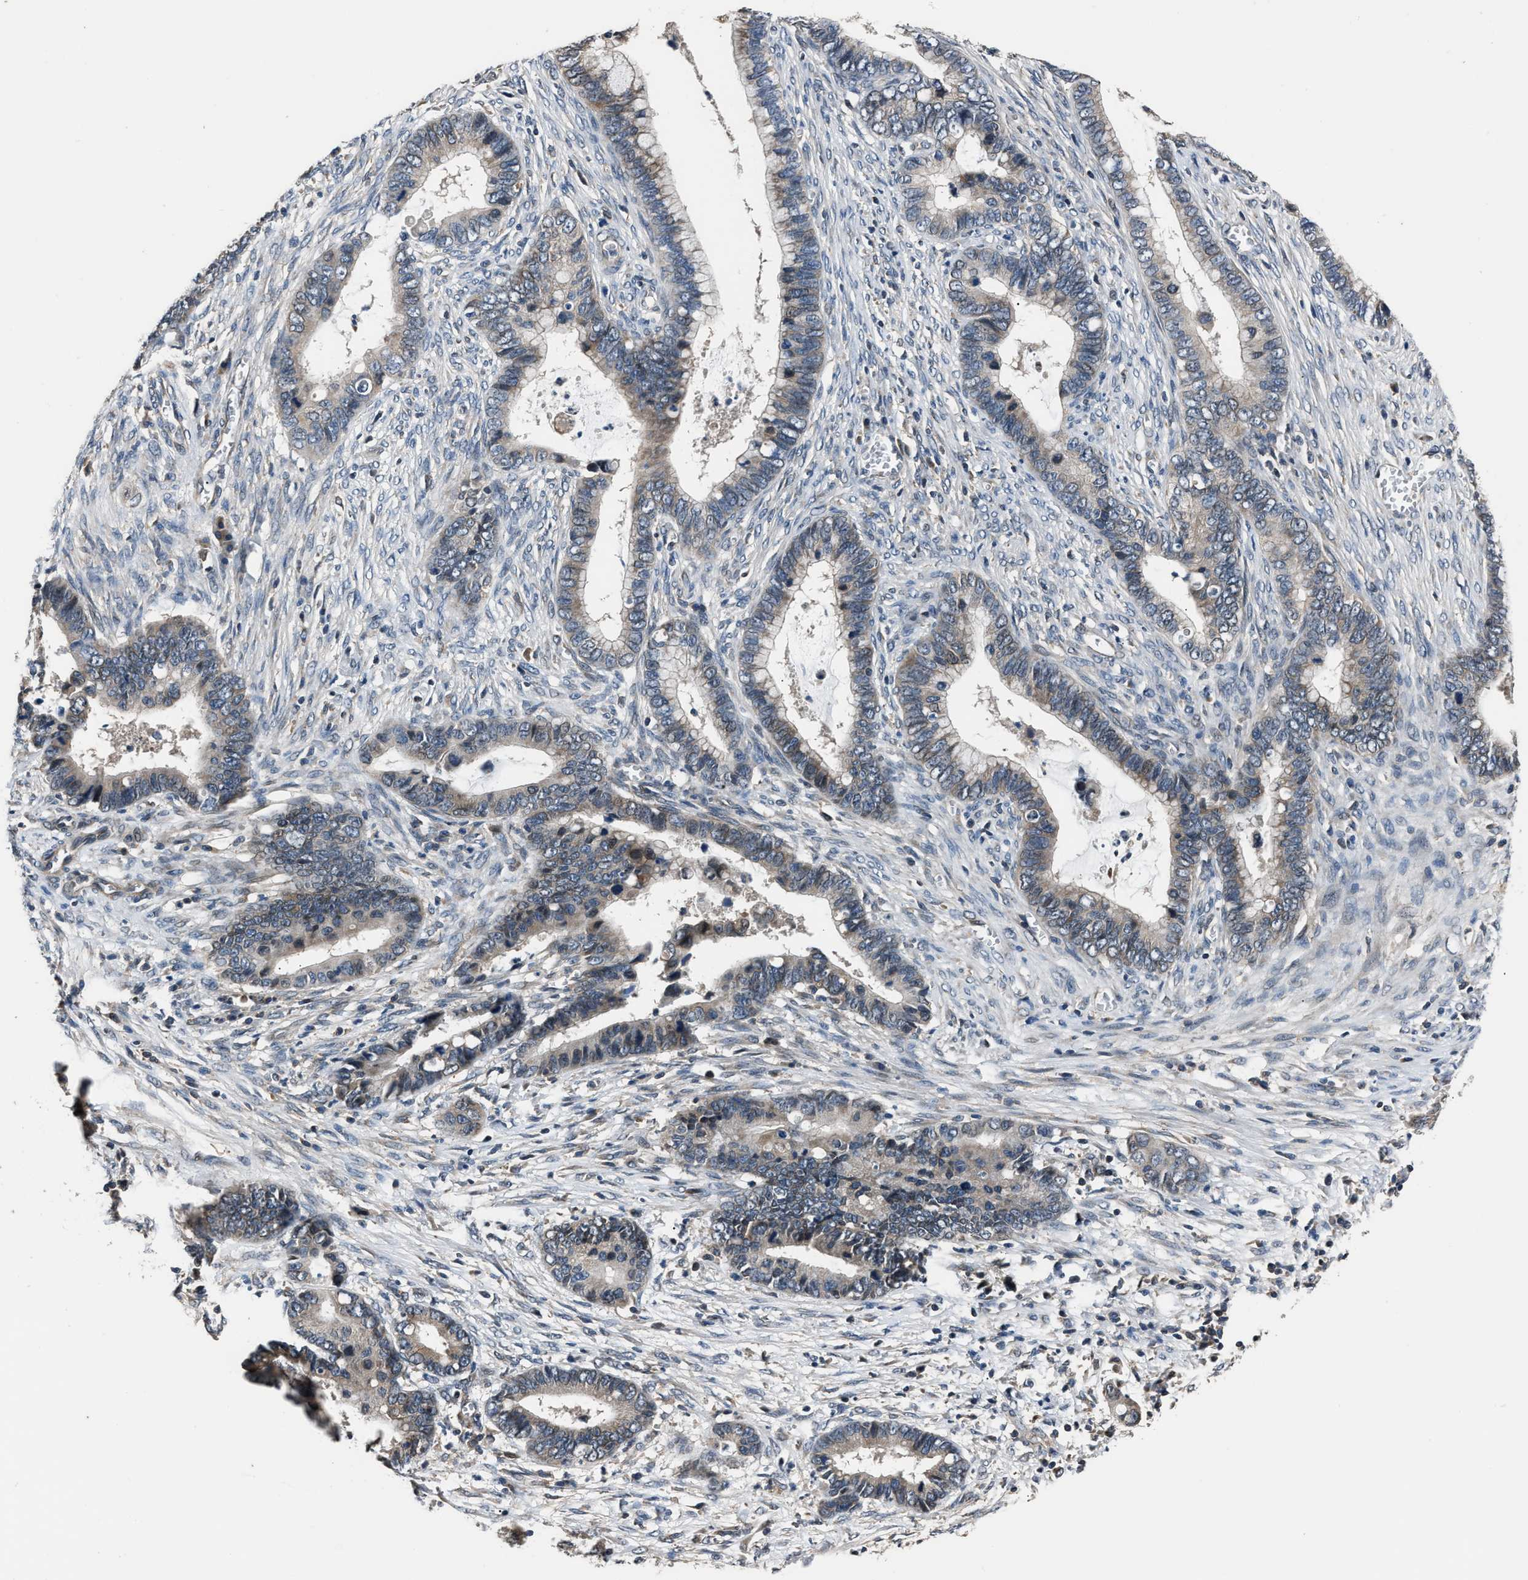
{"staining": {"intensity": "weak", "quantity": "<25%", "location": "cytoplasmic/membranous"}, "tissue": "cervical cancer", "cell_type": "Tumor cells", "image_type": "cancer", "snomed": [{"axis": "morphology", "description": "Adenocarcinoma, NOS"}, {"axis": "topography", "description": "Cervix"}], "caption": "Immunohistochemical staining of adenocarcinoma (cervical) displays no significant positivity in tumor cells.", "gene": "TNRC18", "patient": {"sex": "female", "age": 44}}